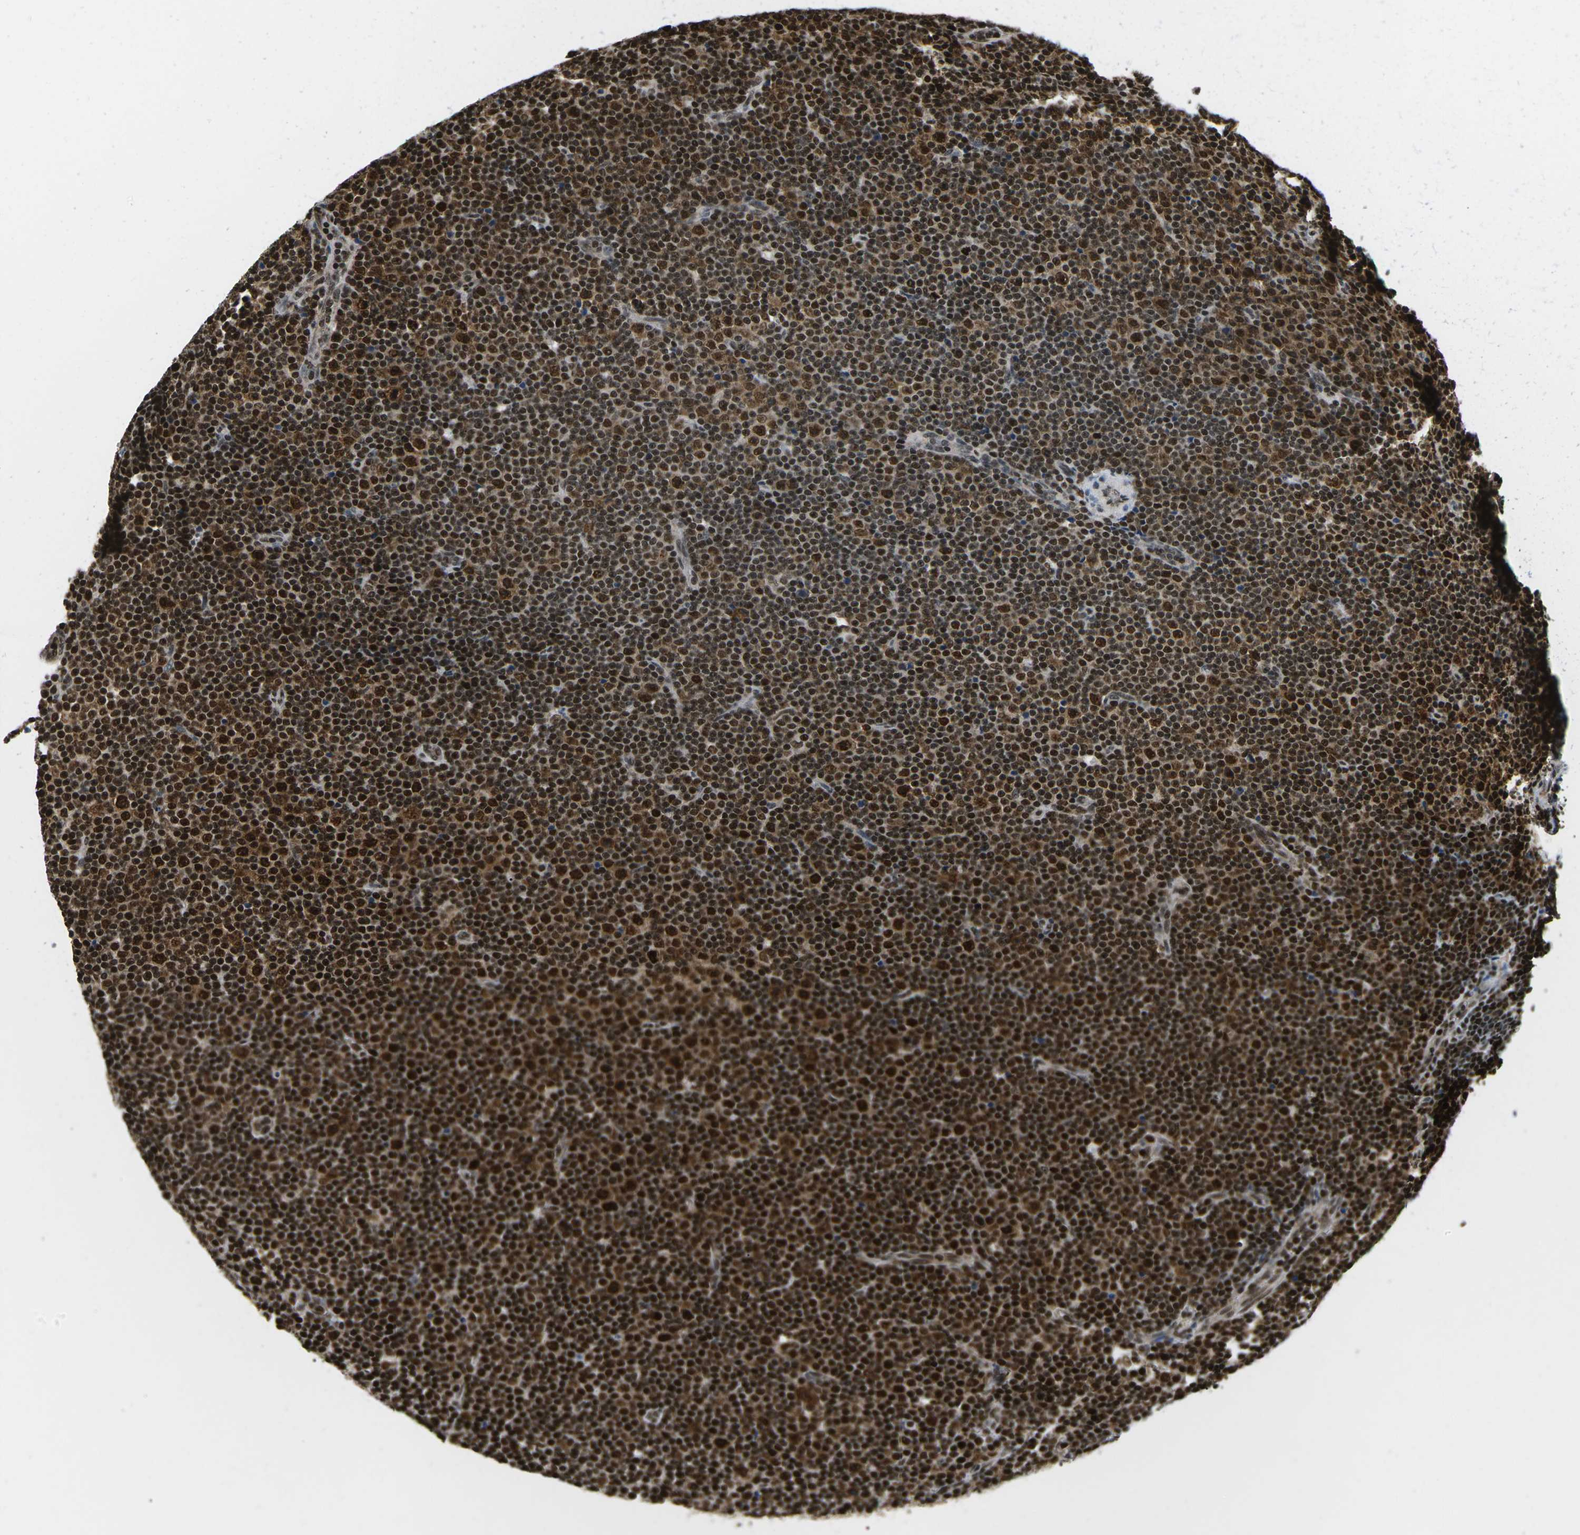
{"staining": {"intensity": "strong", "quantity": ">75%", "location": "cytoplasmic/membranous,nuclear"}, "tissue": "lymphoma", "cell_type": "Tumor cells", "image_type": "cancer", "snomed": [{"axis": "morphology", "description": "Malignant lymphoma, non-Hodgkin's type, Low grade"}, {"axis": "topography", "description": "Lymph node"}], "caption": "Human lymphoma stained for a protein (brown) exhibits strong cytoplasmic/membranous and nuclear positive expression in approximately >75% of tumor cells.", "gene": "CELF1", "patient": {"sex": "female", "age": 67}}